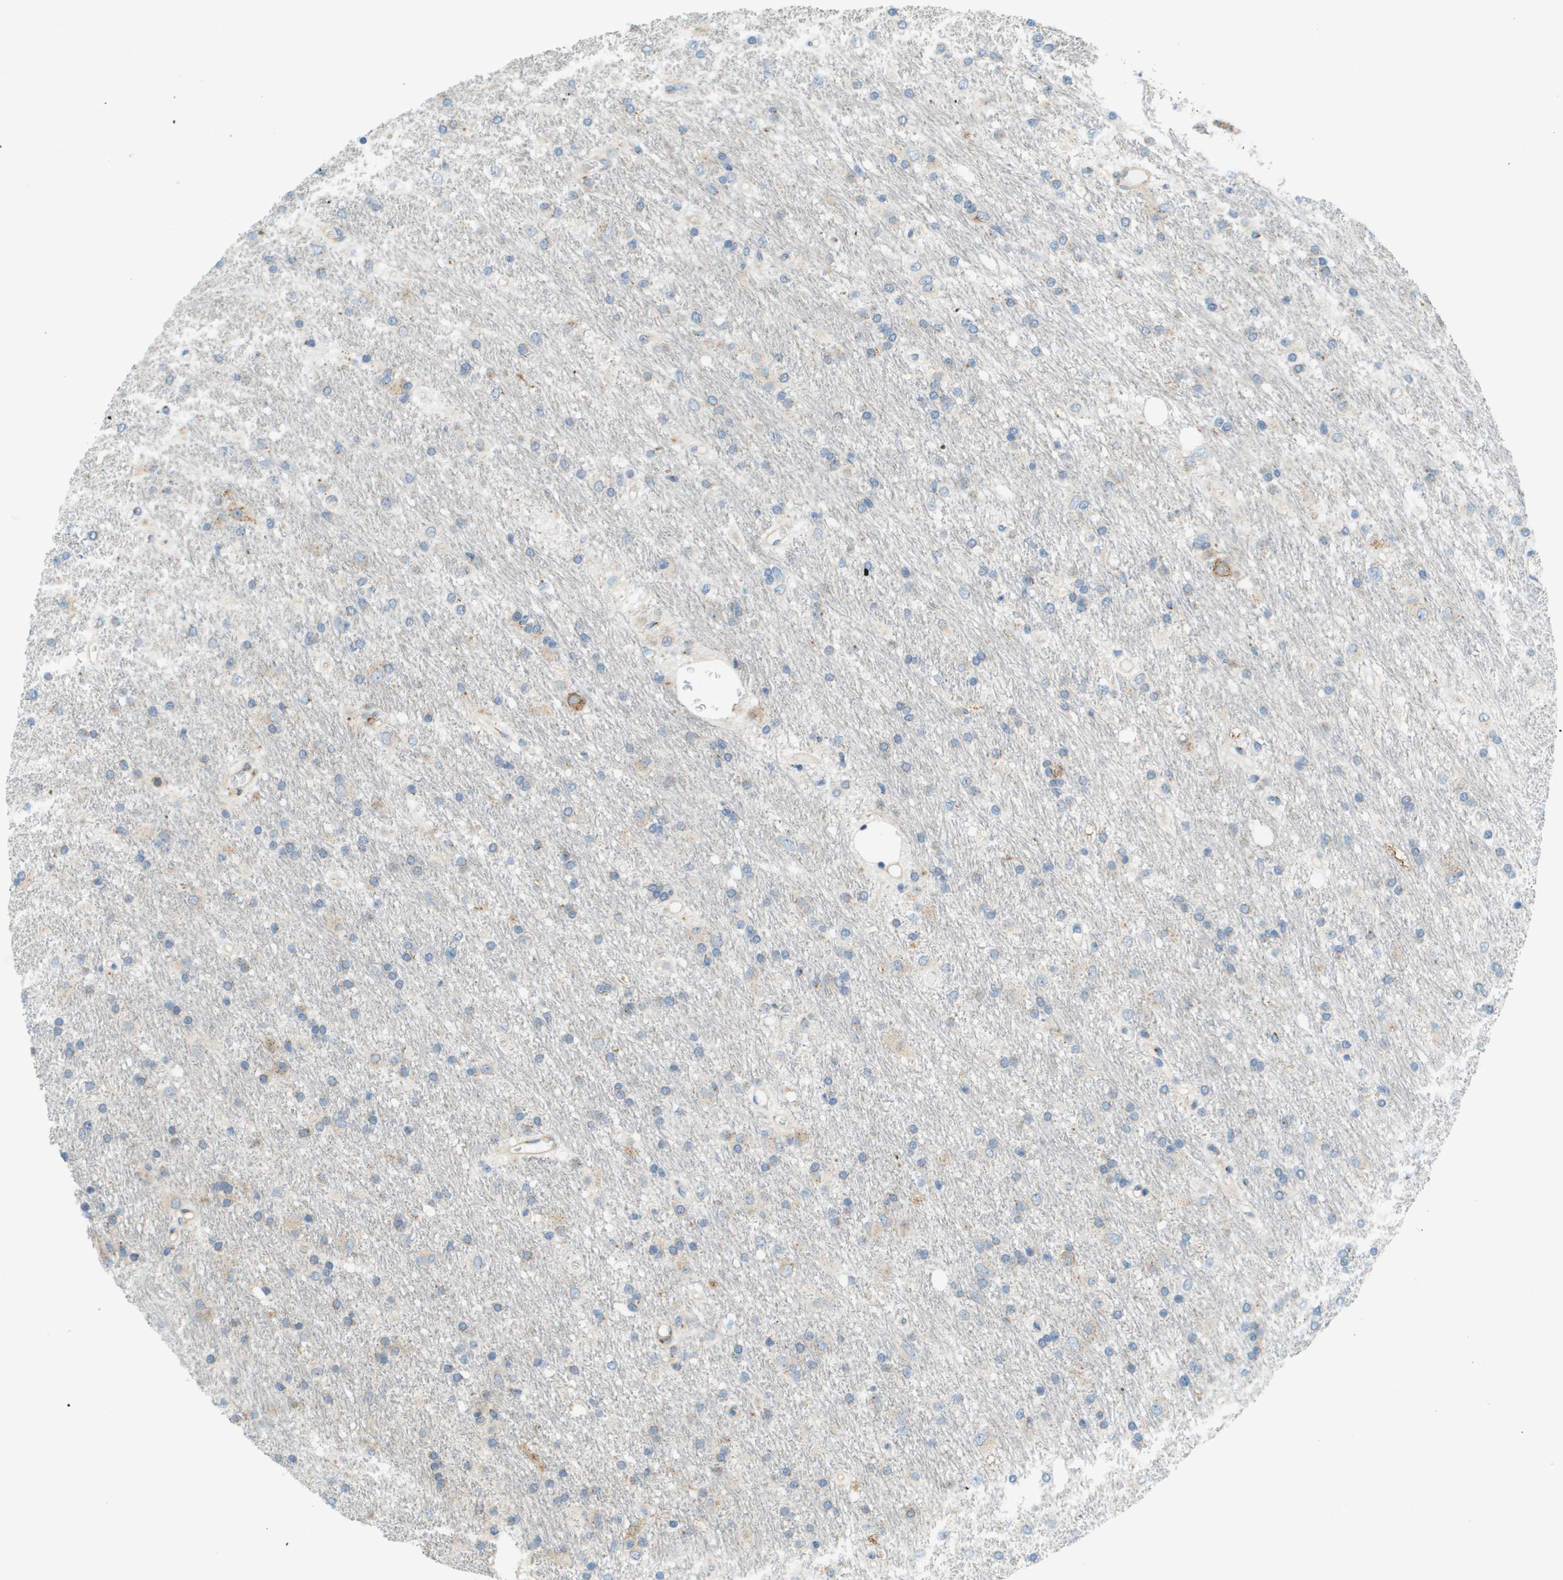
{"staining": {"intensity": "weak", "quantity": "<25%", "location": "cytoplasmic/membranous"}, "tissue": "glioma", "cell_type": "Tumor cells", "image_type": "cancer", "snomed": [{"axis": "morphology", "description": "Glioma, malignant, Low grade"}, {"axis": "topography", "description": "Brain"}], "caption": "Tumor cells are negative for brown protein staining in glioma.", "gene": "ACBD3", "patient": {"sex": "male", "age": 77}}